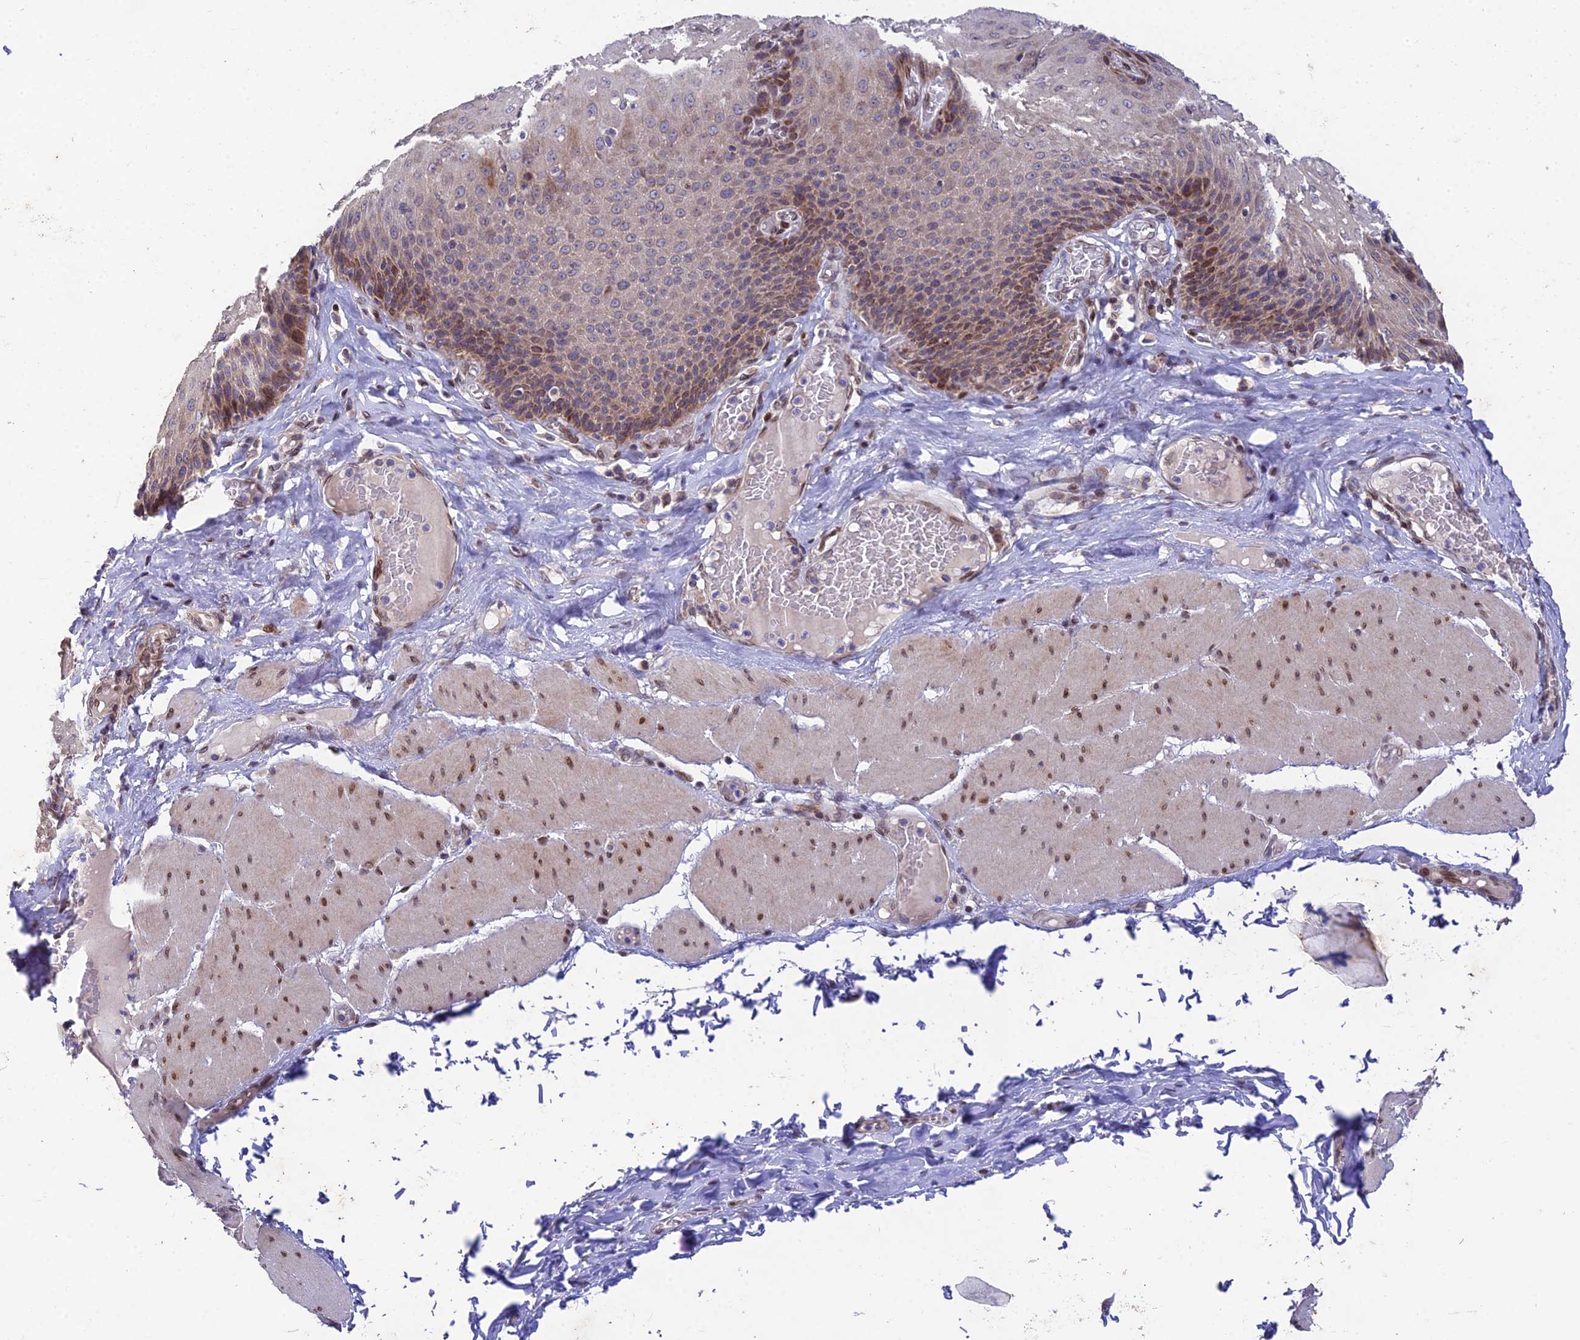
{"staining": {"intensity": "moderate", "quantity": "<25%", "location": "cytoplasmic/membranous"}, "tissue": "esophagus", "cell_type": "Squamous epithelial cells", "image_type": "normal", "snomed": [{"axis": "morphology", "description": "Normal tissue, NOS"}, {"axis": "topography", "description": "Esophagus"}], "caption": "This photomicrograph reveals immunohistochemistry (IHC) staining of normal esophagus, with low moderate cytoplasmic/membranous positivity in about <25% of squamous epithelial cells.", "gene": "MGAT2", "patient": {"sex": "male", "age": 60}}